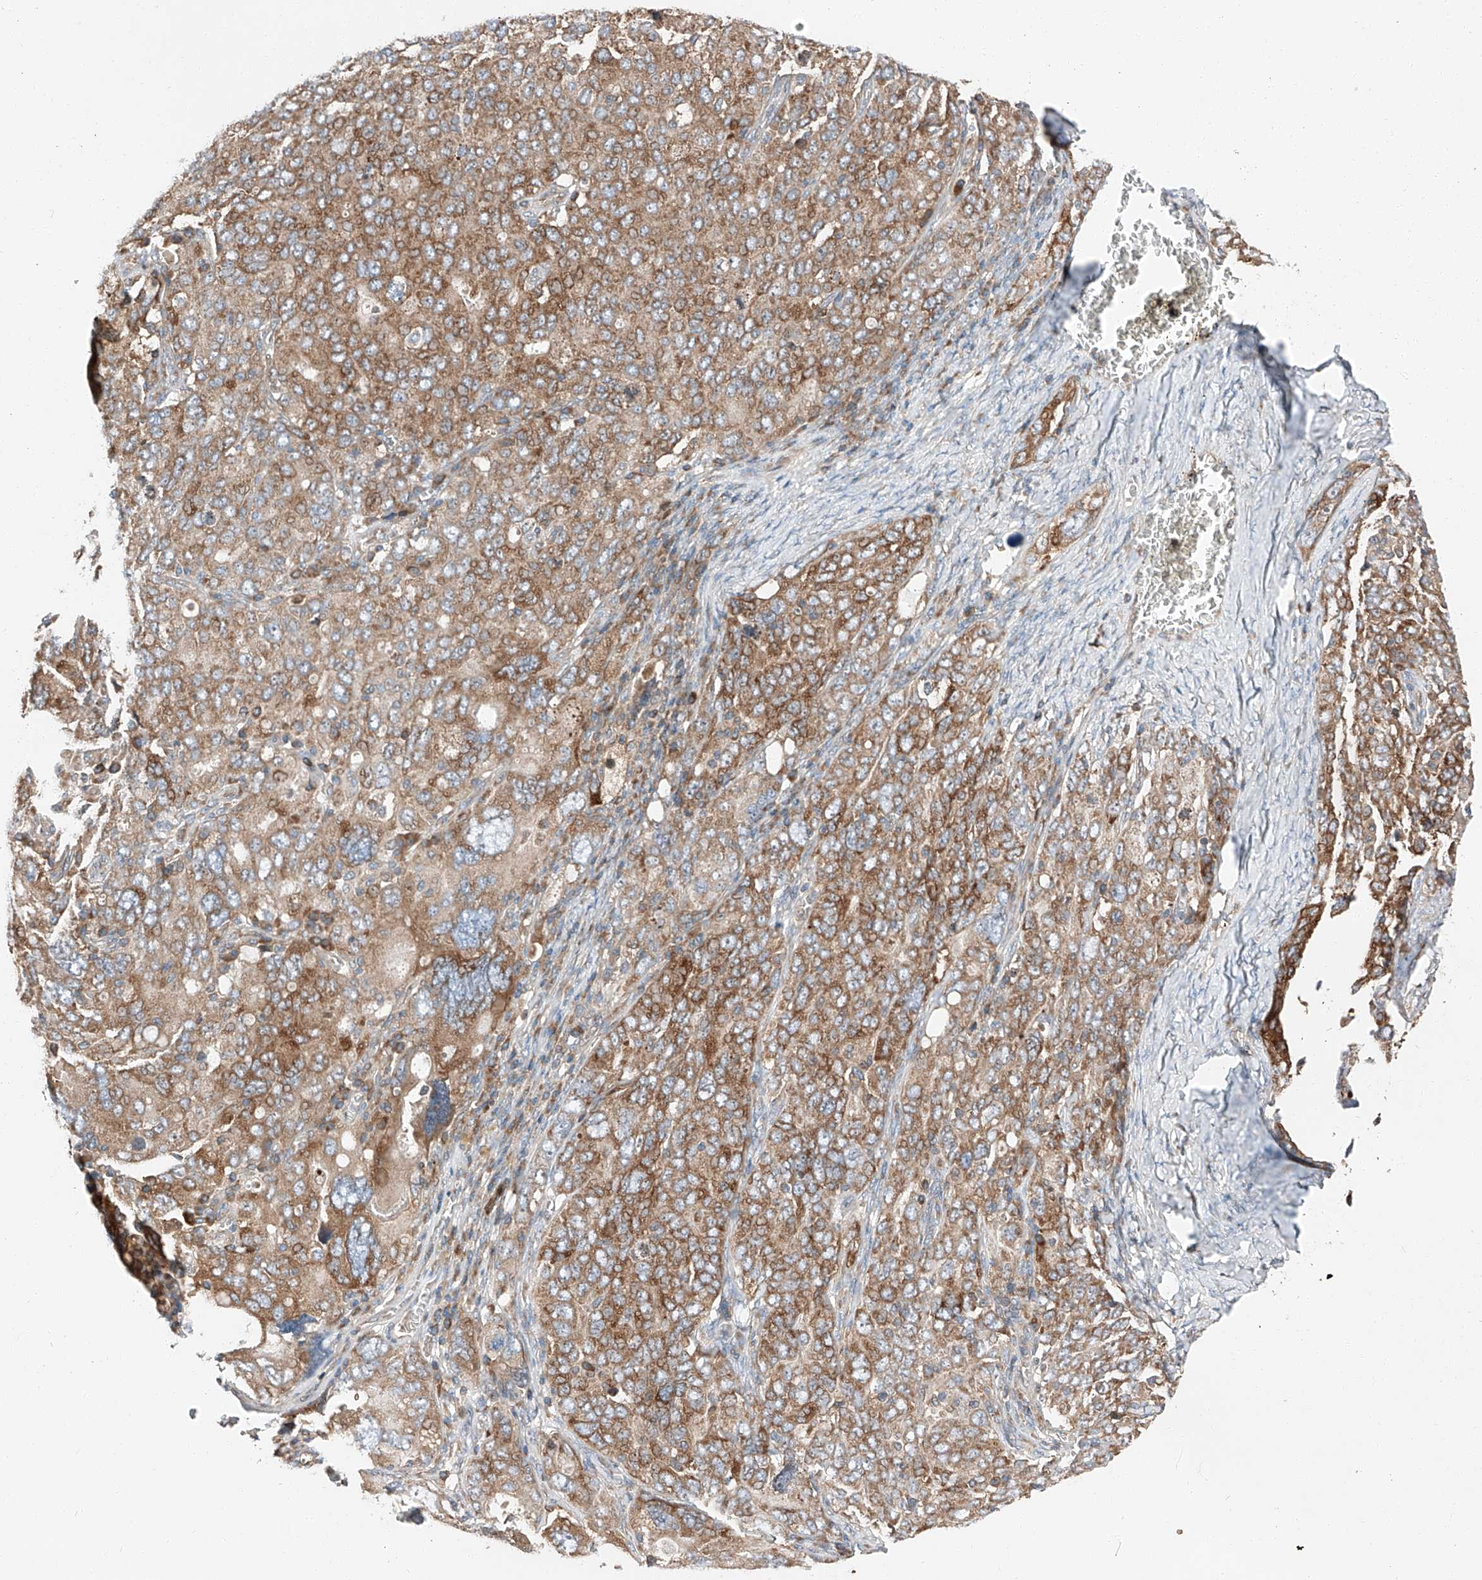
{"staining": {"intensity": "moderate", "quantity": ">75%", "location": "cytoplasmic/membranous"}, "tissue": "ovarian cancer", "cell_type": "Tumor cells", "image_type": "cancer", "snomed": [{"axis": "morphology", "description": "Carcinoma, endometroid"}, {"axis": "topography", "description": "Ovary"}], "caption": "Endometroid carcinoma (ovarian) was stained to show a protein in brown. There is medium levels of moderate cytoplasmic/membranous expression in approximately >75% of tumor cells. The protein is shown in brown color, while the nuclei are stained blue.", "gene": "ZC3H15", "patient": {"sex": "female", "age": 62}}